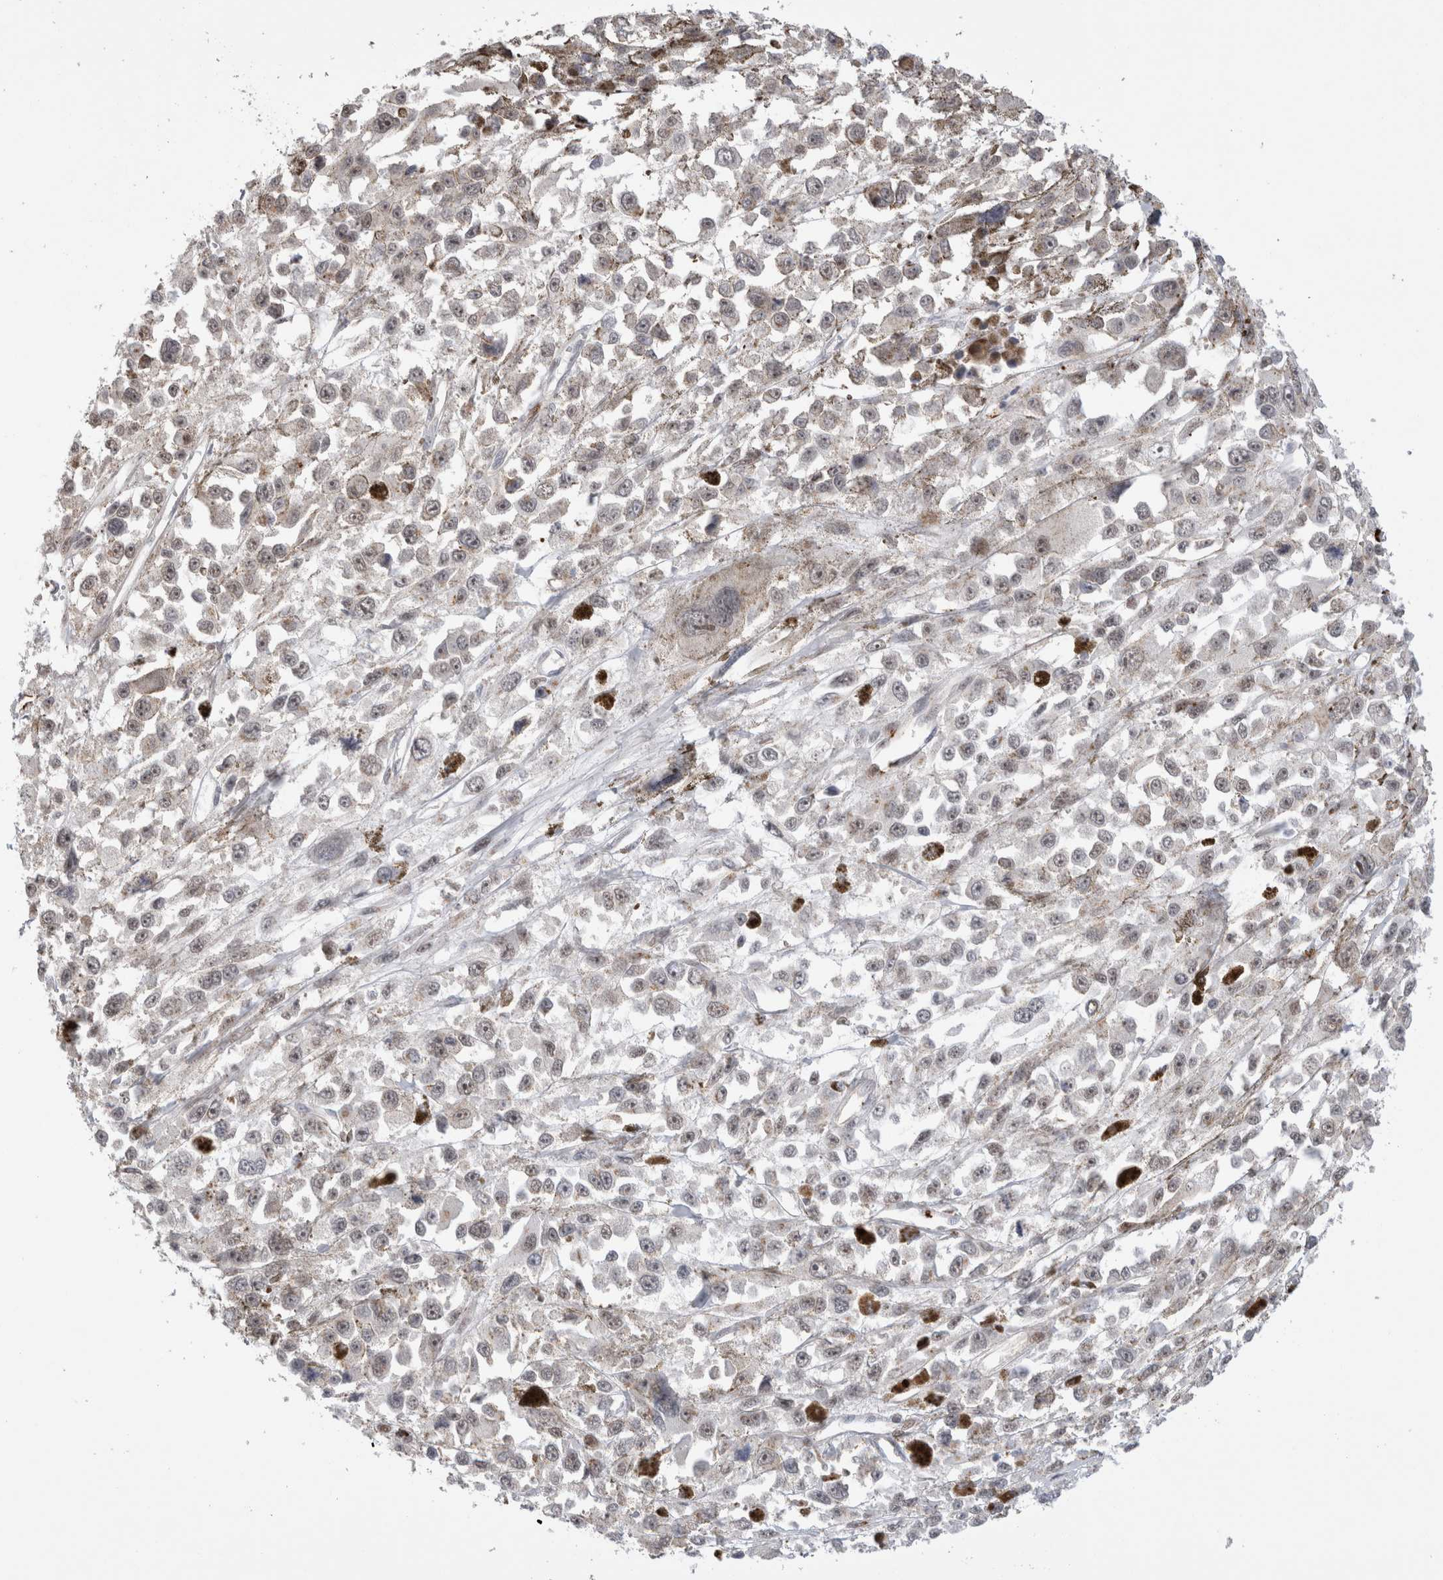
{"staining": {"intensity": "weak", "quantity": "<25%", "location": "nuclear"}, "tissue": "melanoma", "cell_type": "Tumor cells", "image_type": "cancer", "snomed": [{"axis": "morphology", "description": "Malignant melanoma, Metastatic site"}, {"axis": "topography", "description": "Lymph node"}], "caption": "DAB immunohistochemical staining of melanoma reveals no significant expression in tumor cells. Nuclei are stained in blue.", "gene": "VPS28", "patient": {"sex": "male", "age": 59}}